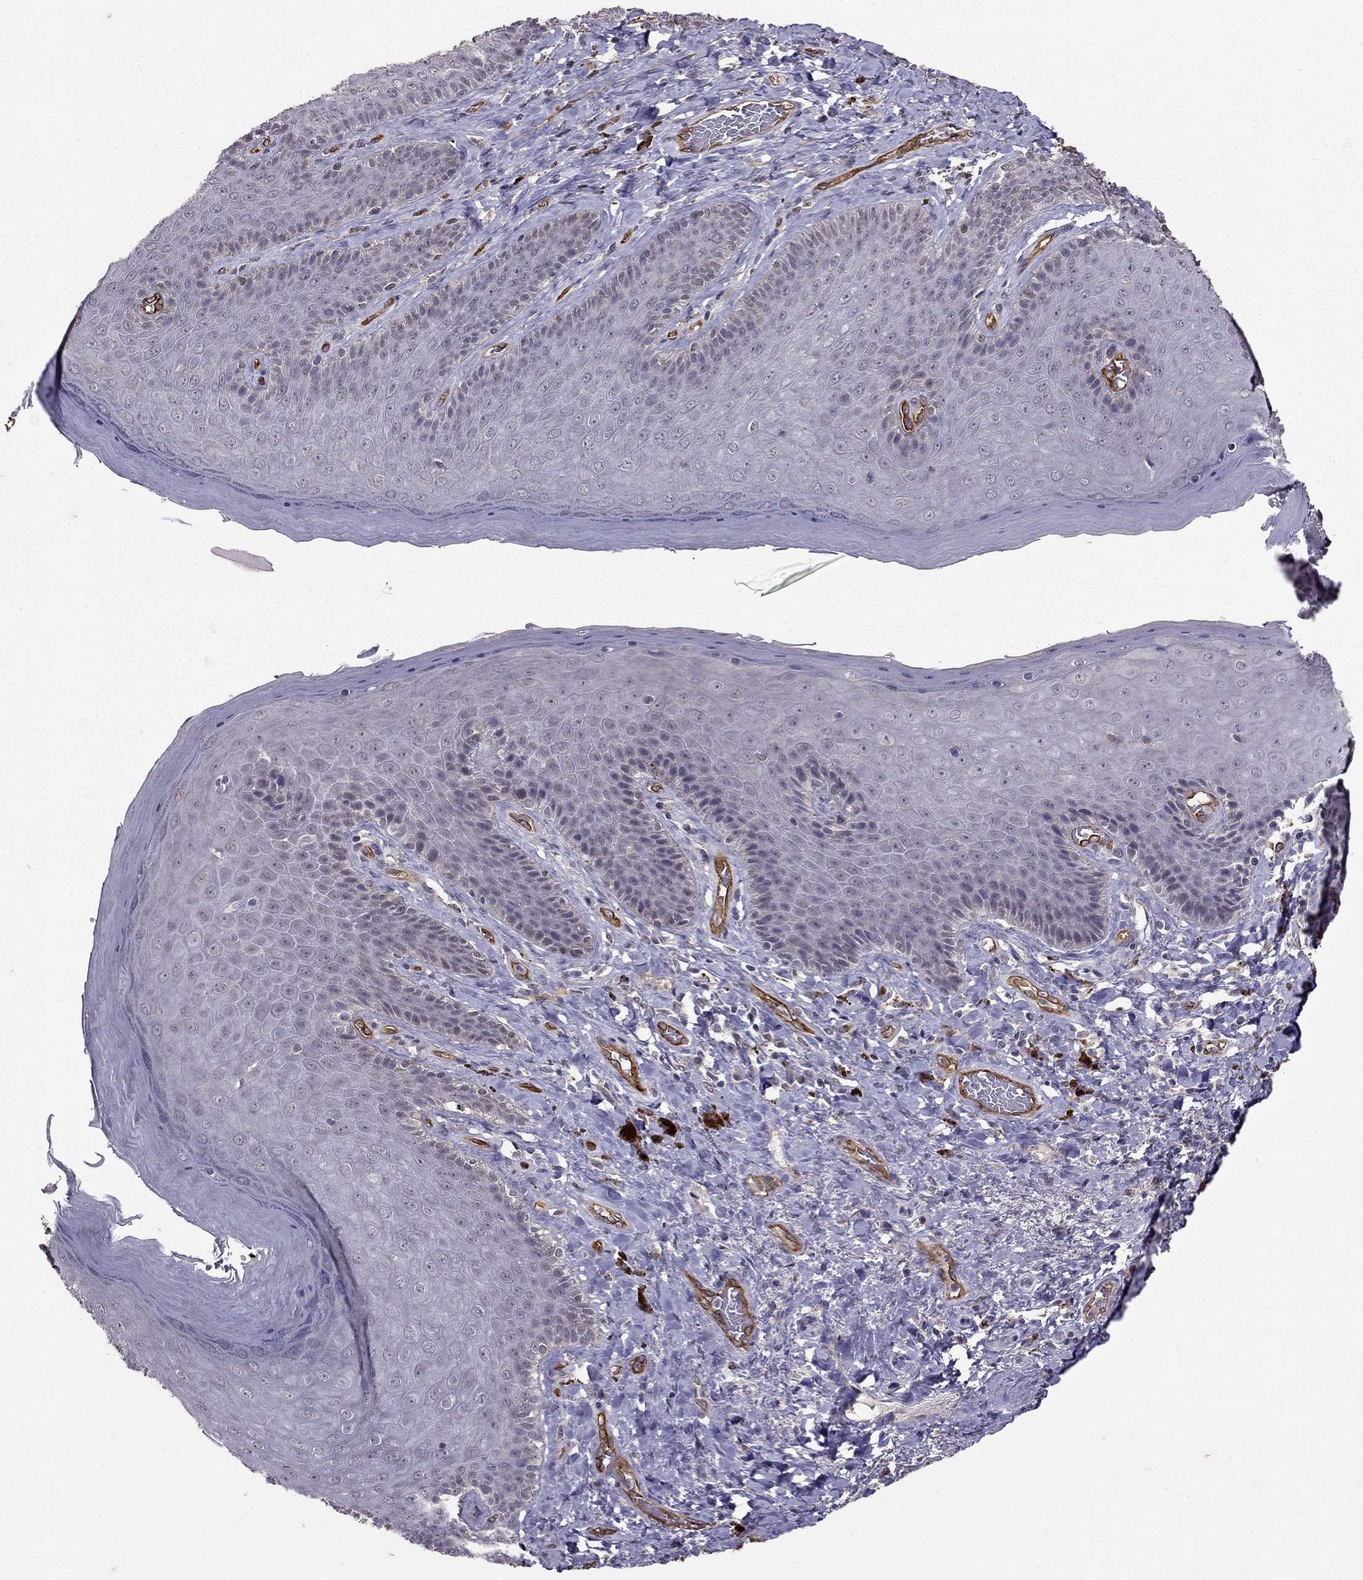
{"staining": {"intensity": "negative", "quantity": "none", "location": "none"}, "tissue": "skin", "cell_type": "Epidermal cells", "image_type": "normal", "snomed": [{"axis": "morphology", "description": "Normal tissue, NOS"}, {"axis": "topography", "description": "Skeletal muscle"}, {"axis": "topography", "description": "Anal"}, {"axis": "topography", "description": "Peripheral nerve tissue"}], "caption": "A micrograph of human skin is negative for staining in epidermal cells.", "gene": "RASIP1", "patient": {"sex": "male", "age": 53}}